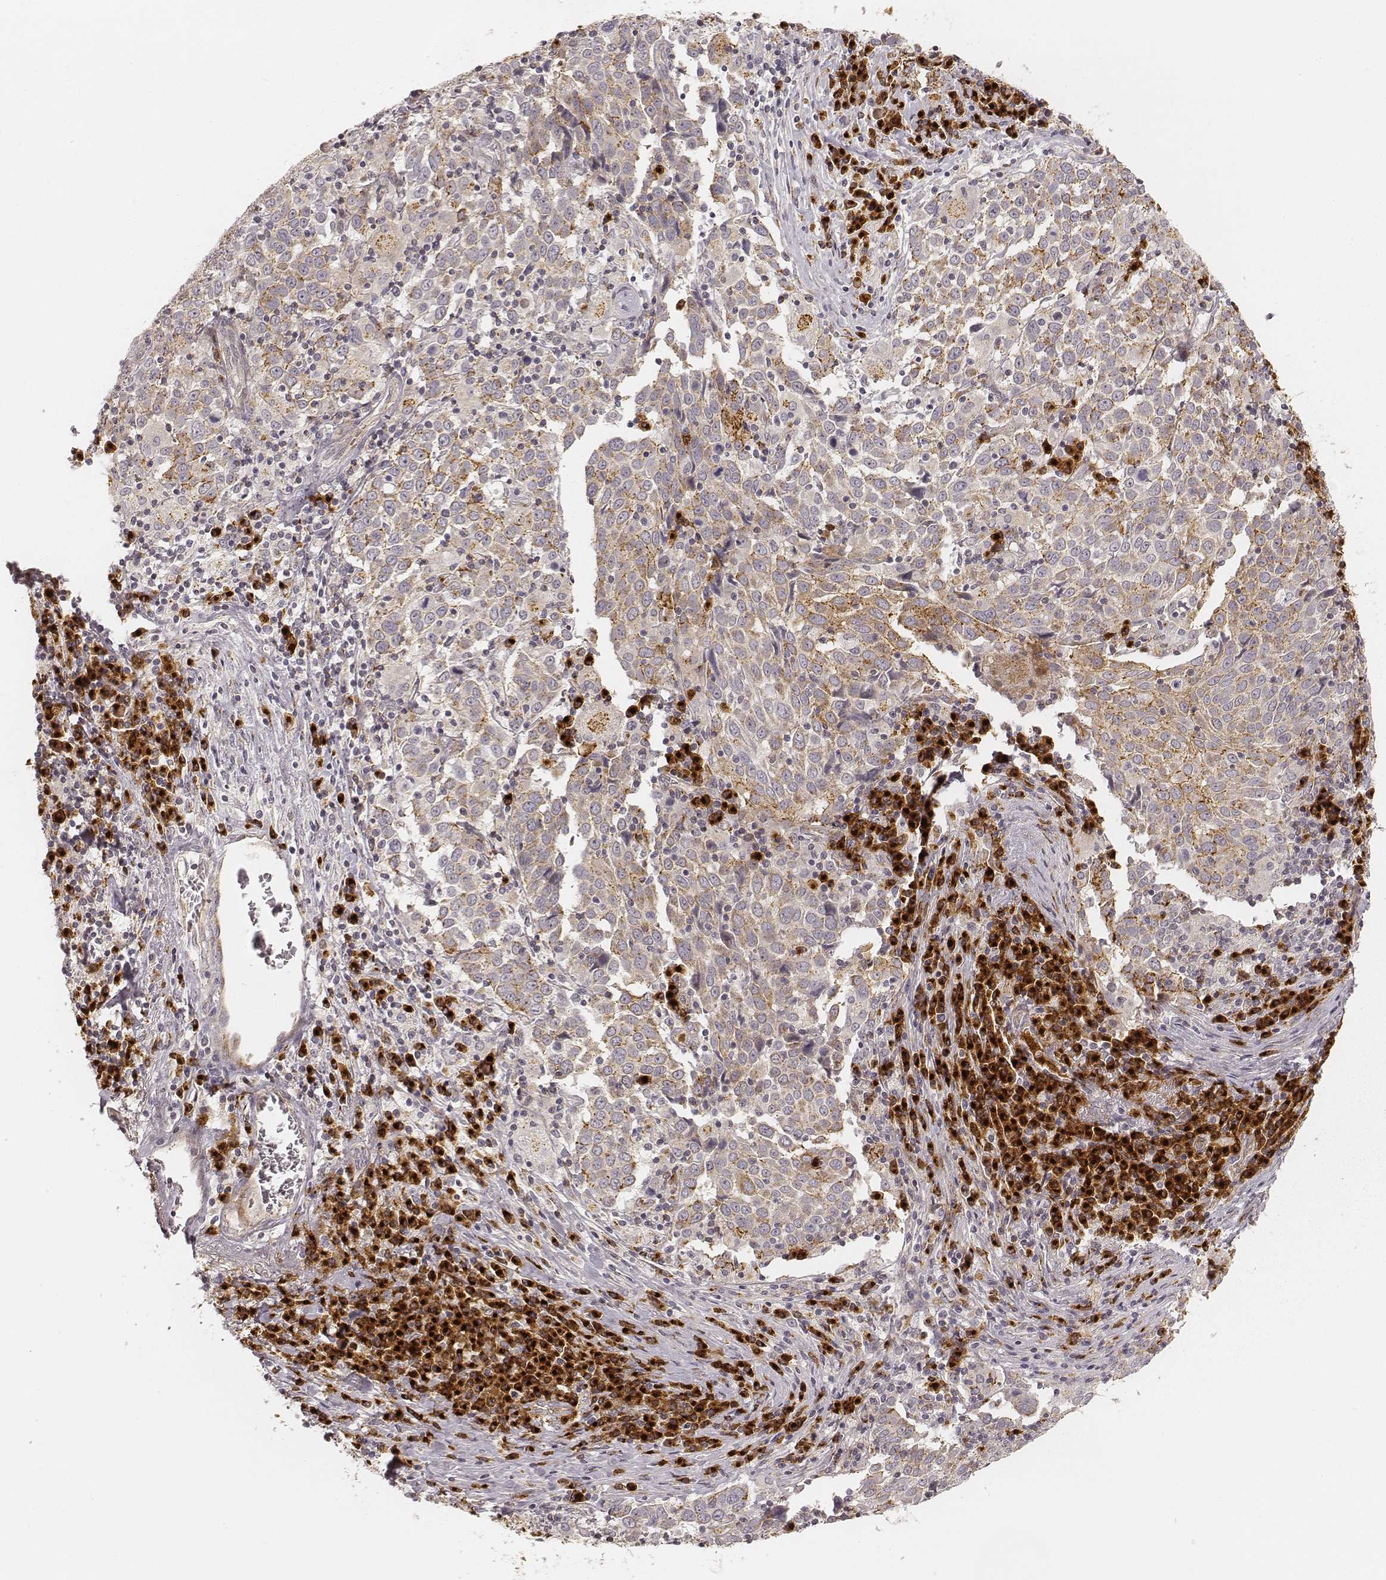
{"staining": {"intensity": "moderate", "quantity": "25%-75%", "location": "cytoplasmic/membranous"}, "tissue": "lung cancer", "cell_type": "Tumor cells", "image_type": "cancer", "snomed": [{"axis": "morphology", "description": "Squamous cell carcinoma, NOS"}, {"axis": "topography", "description": "Lung"}], "caption": "The micrograph demonstrates immunohistochemical staining of lung cancer (squamous cell carcinoma). There is moderate cytoplasmic/membranous positivity is identified in about 25%-75% of tumor cells.", "gene": "GORASP2", "patient": {"sex": "male", "age": 57}}